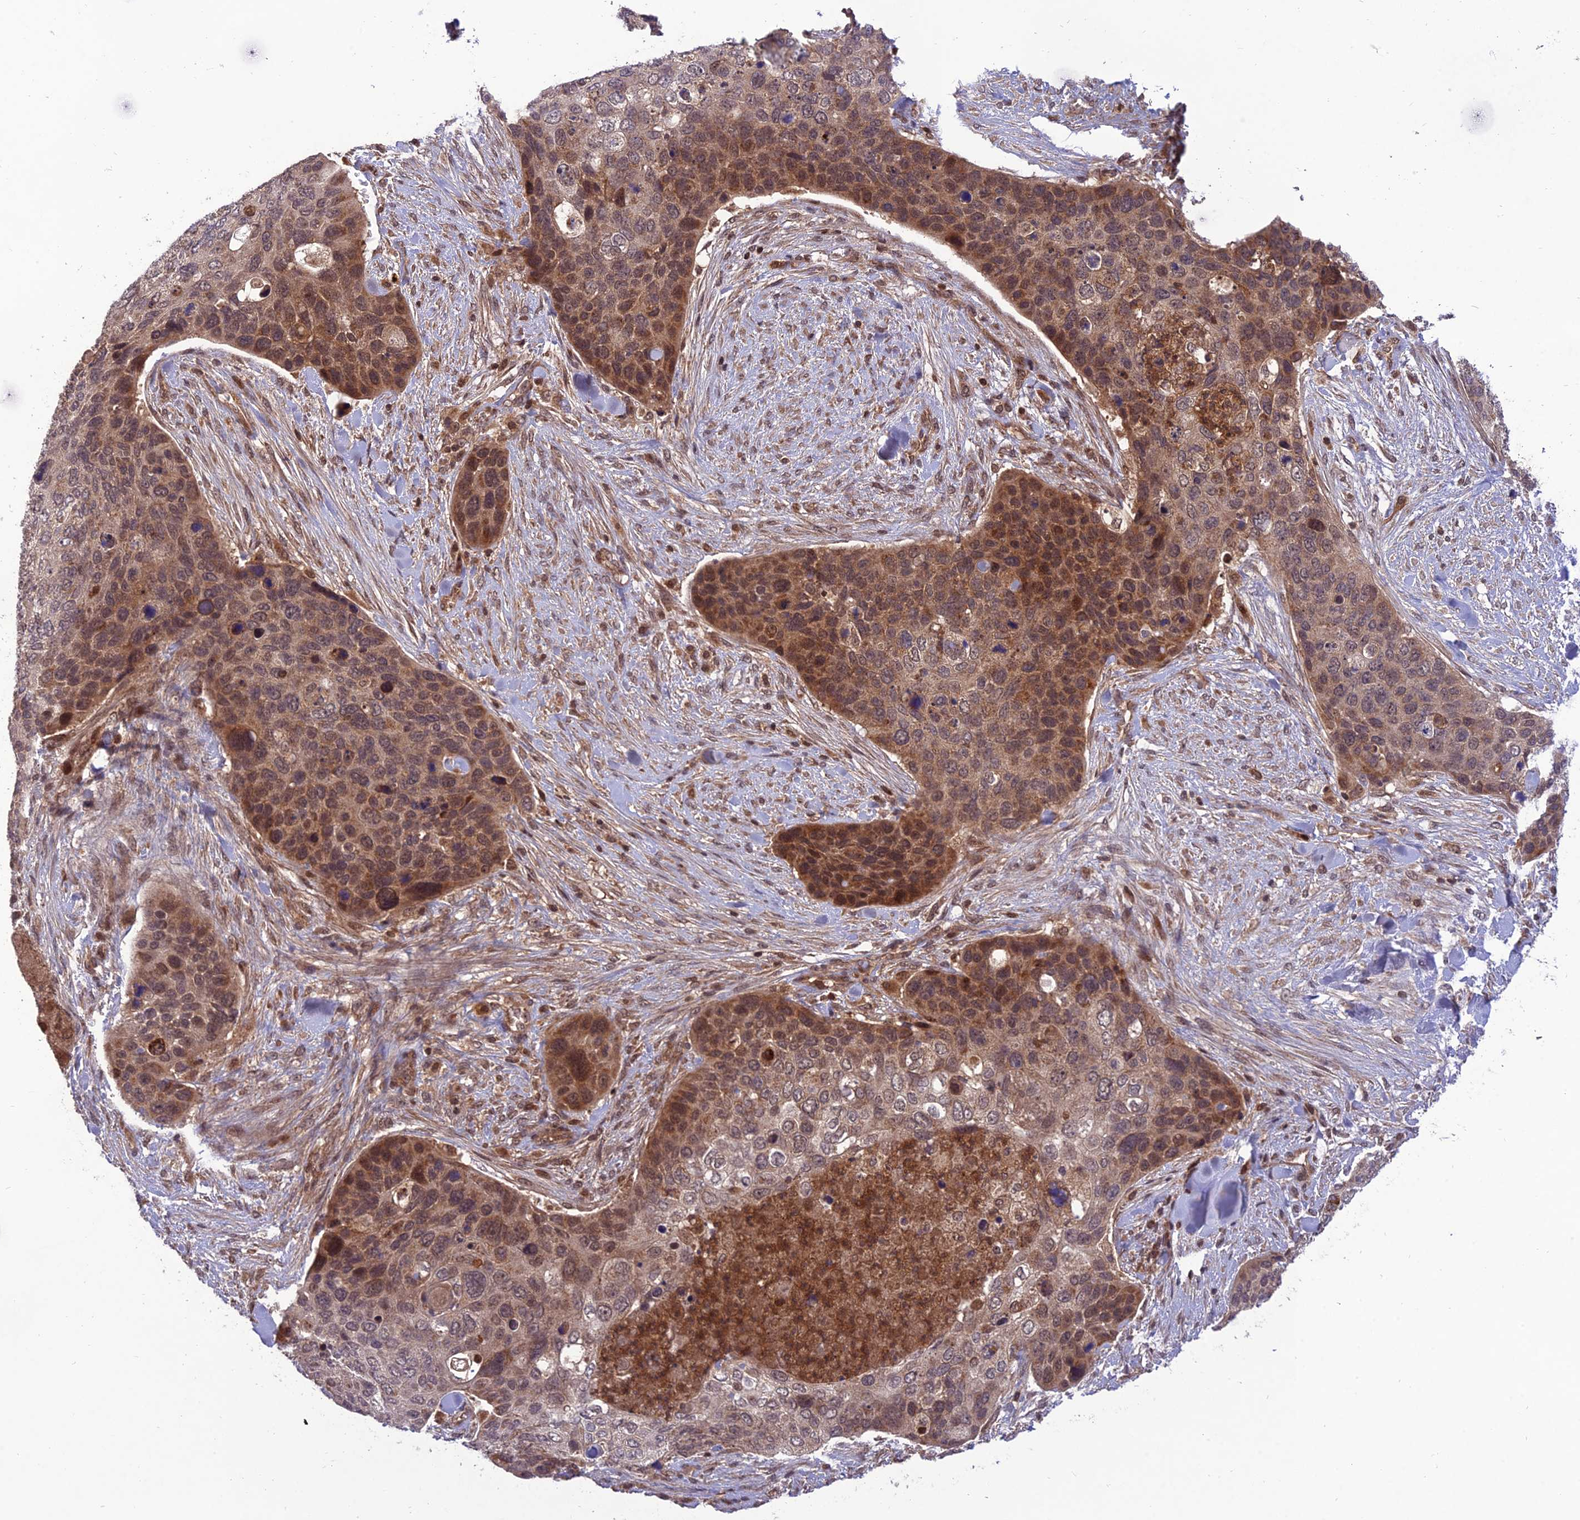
{"staining": {"intensity": "moderate", "quantity": ">75%", "location": "cytoplasmic/membranous,nuclear"}, "tissue": "skin cancer", "cell_type": "Tumor cells", "image_type": "cancer", "snomed": [{"axis": "morphology", "description": "Basal cell carcinoma"}, {"axis": "topography", "description": "Skin"}], "caption": "Immunohistochemistry (IHC) histopathology image of human skin basal cell carcinoma stained for a protein (brown), which displays medium levels of moderate cytoplasmic/membranous and nuclear expression in approximately >75% of tumor cells.", "gene": "NDUFC1", "patient": {"sex": "female", "age": 74}}